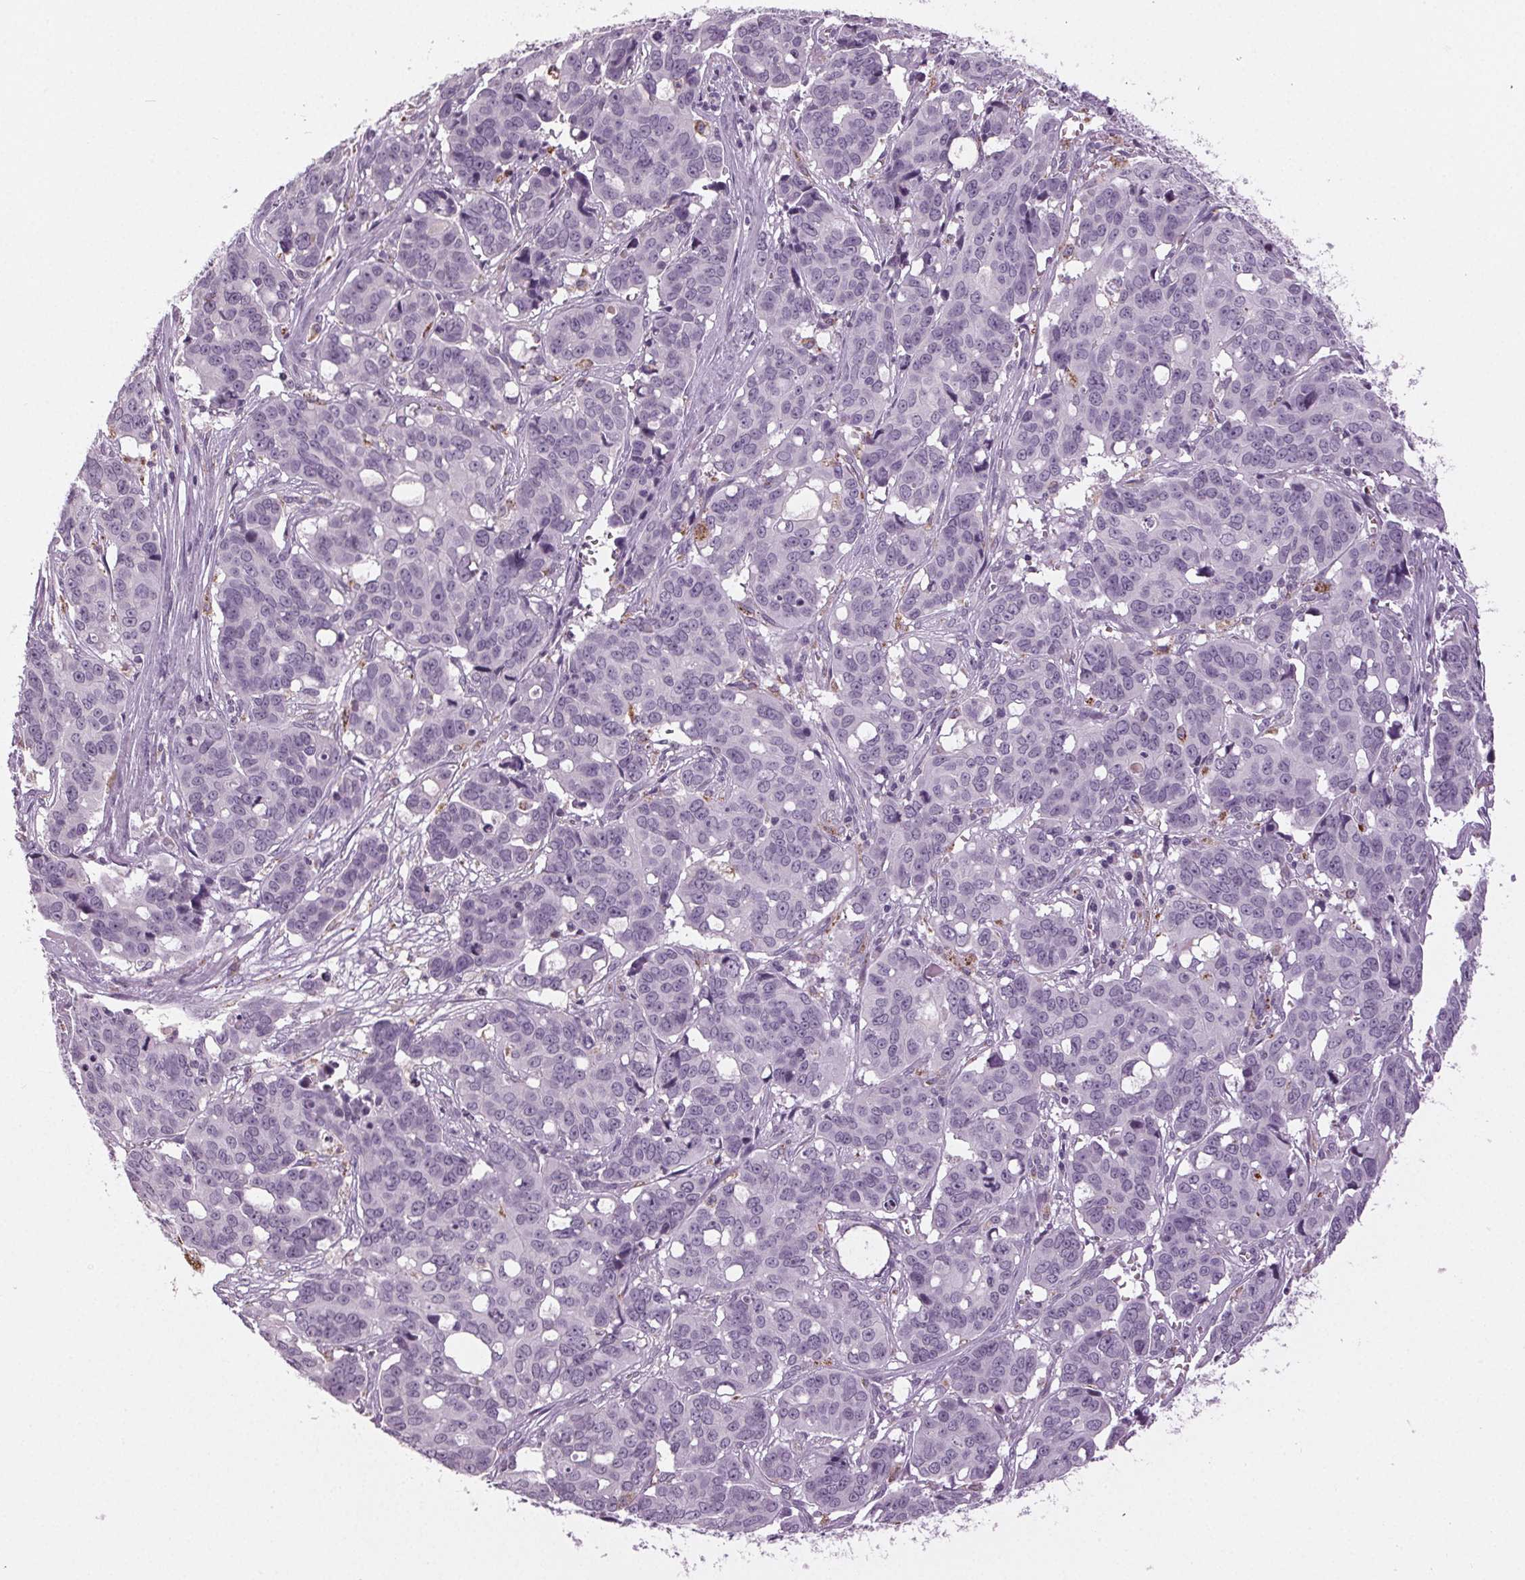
{"staining": {"intensity": "negative", "quantity": "none", "location": "none"}, "tissue": "ovarian cancer", "cell_type": "Tumor cells", "image_type": "cancer", "snomed": [{"axis": "morphology", "description": "Carcinoma, endometroid"}, {"axis": "topography", "description": "Ovary"}], "caption": "This histopathology image is of ovarian cancer stained with IHC to label a protein in brown with the nuclei are counter-stained blue. There is no positivity in tumor cells.", "gene": "DNAH12", "patient": {"sex": "female", "age": 78}}